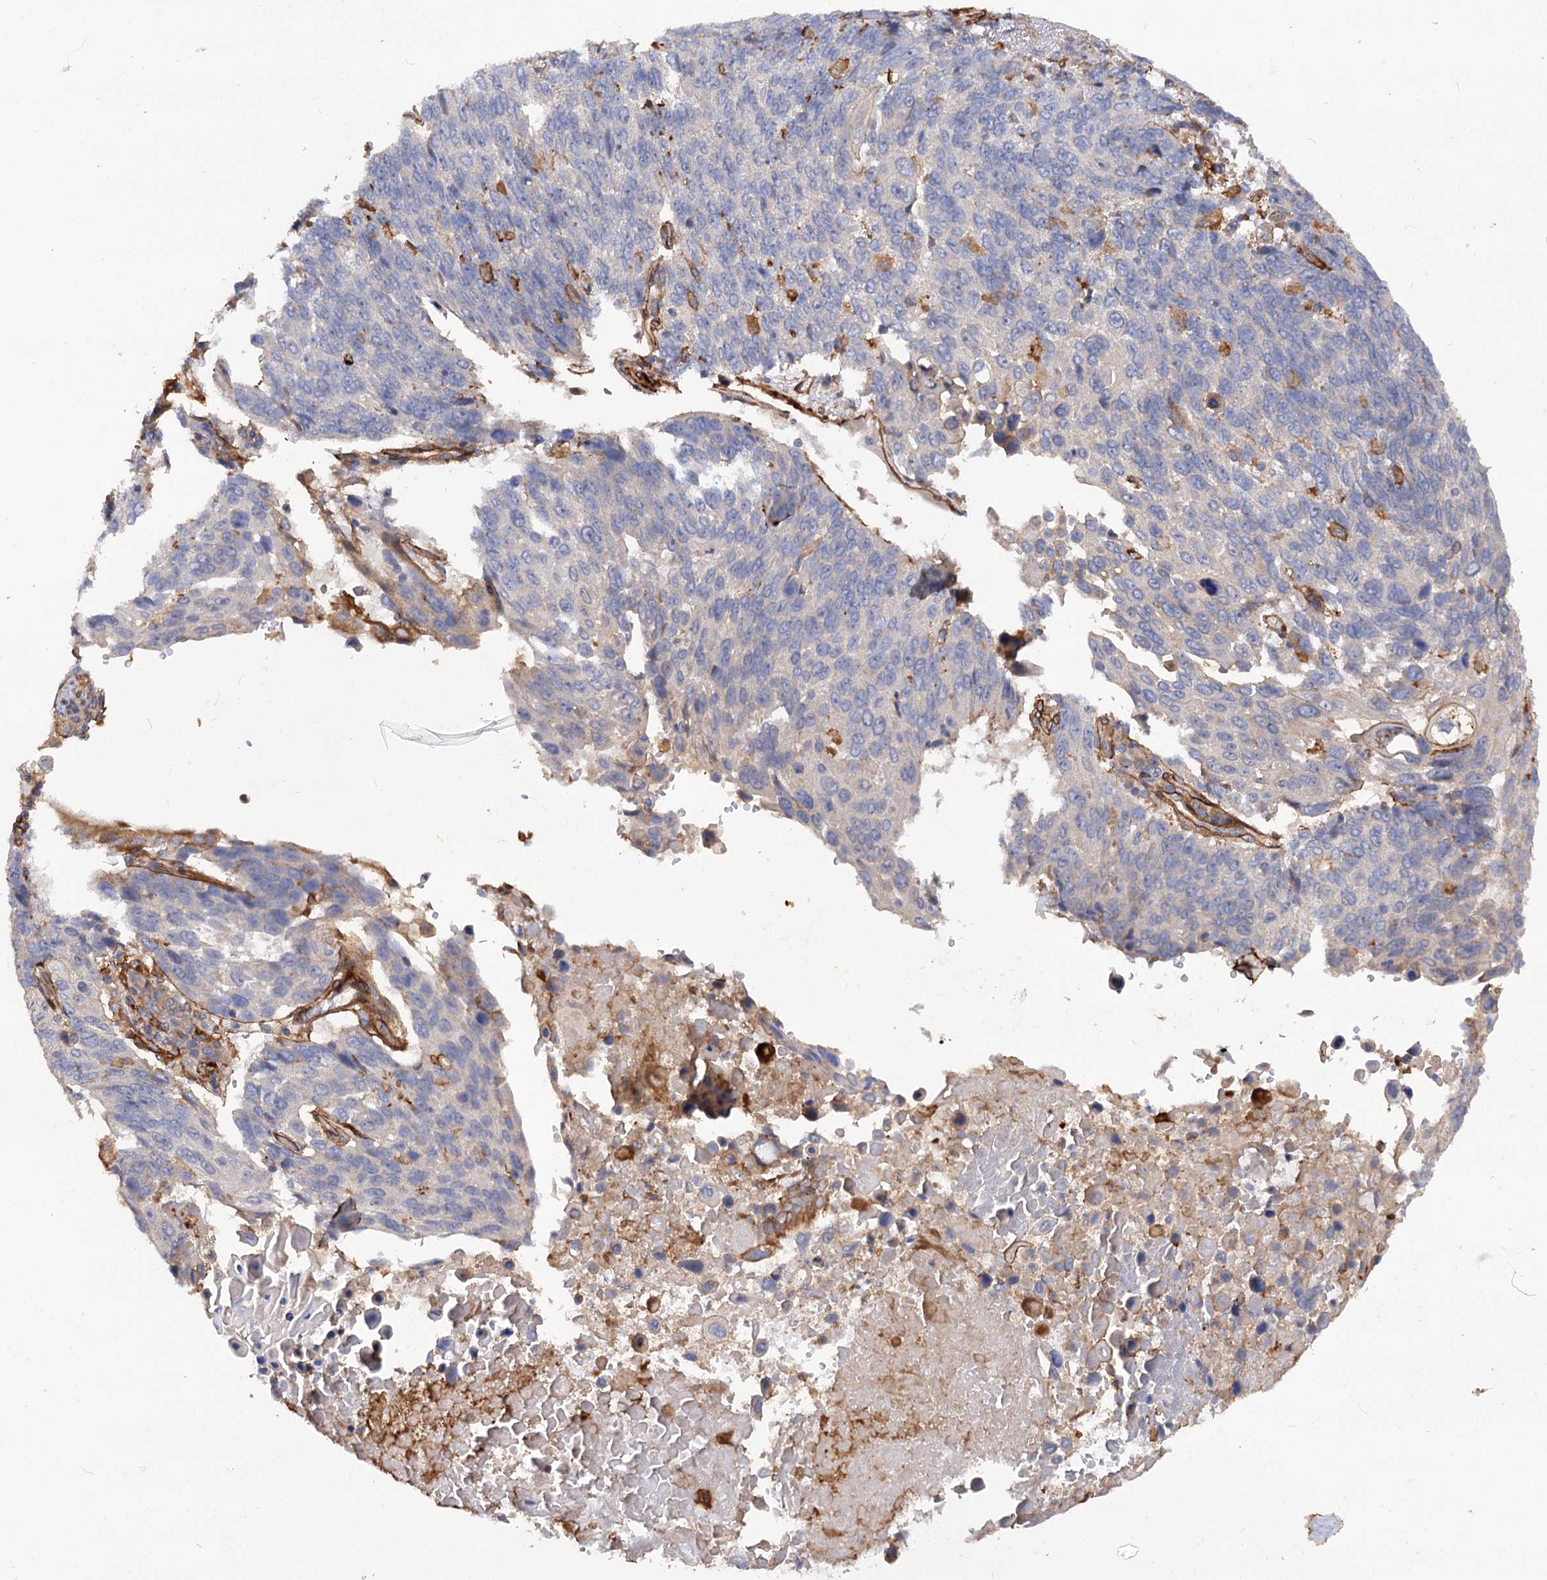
{"staining": {"intensity": "negative", "quantity": "none", "location": "none"}, "tissue": "lung cancer", "cell_type": "Tumor cells", "image_type": "cancer", "snomed": [{"axis": "morphology", "description": "Squamous cell carcinoma, NOS"}, {"axis": "topography", "description": "Lung"}], "caption": "The immunohistochemistry (IHC) histopathology image has no significant staining in tumor cells of squamous cell carcinoma (lung) tissue. Brightfield microscopy of IHC stained with DAB (3,3'-diaminobenzidine) (brown) and hematoxylin (blue), captured at high magnification.", "gene": "CSAD", "patient": {"sex": "male", "age": 66}}